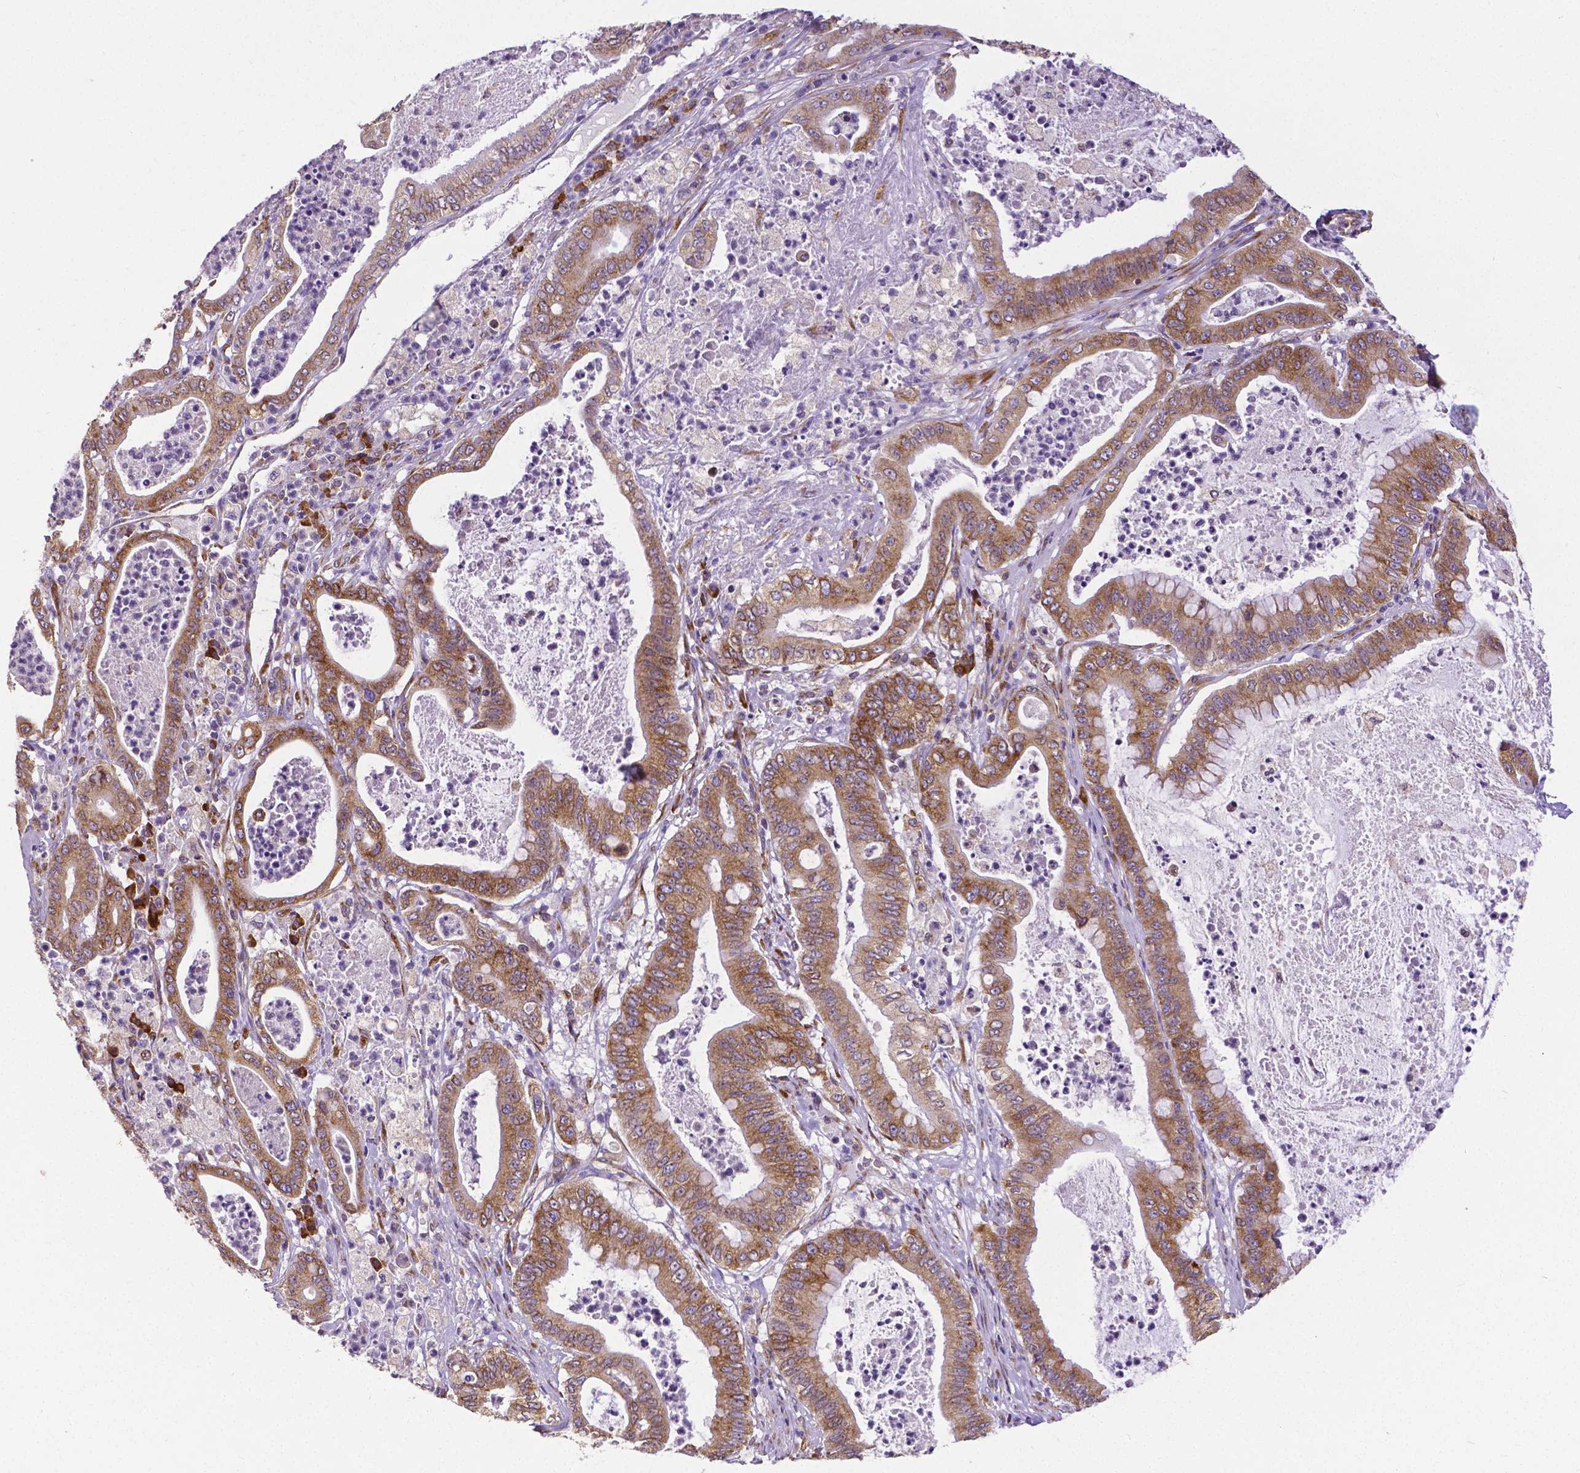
{"staining": {"intensity": "moderate", "quantity": ">75%", "location": "cytoplasmic/membranous"}, "tissue": "pancreatic cancer", "cell_type": "Tumor cells", "image_type": "cancer", "snomed": [{"axis": "morphology", "description": "Adenocarcinoma, NOS"}, {"axis": "topography", "description": "Pancreas"}], "caption": "This photomicrograph reveals pancreatic cancer stained with IHC to label a protein in brown. The cytoplasmic/membranous of tumor cells show moderate positivity for the protein. Nuclei are counter-stained blue.", "gene": "MTDH", "patient": {"sex": "male", "age": 71}}